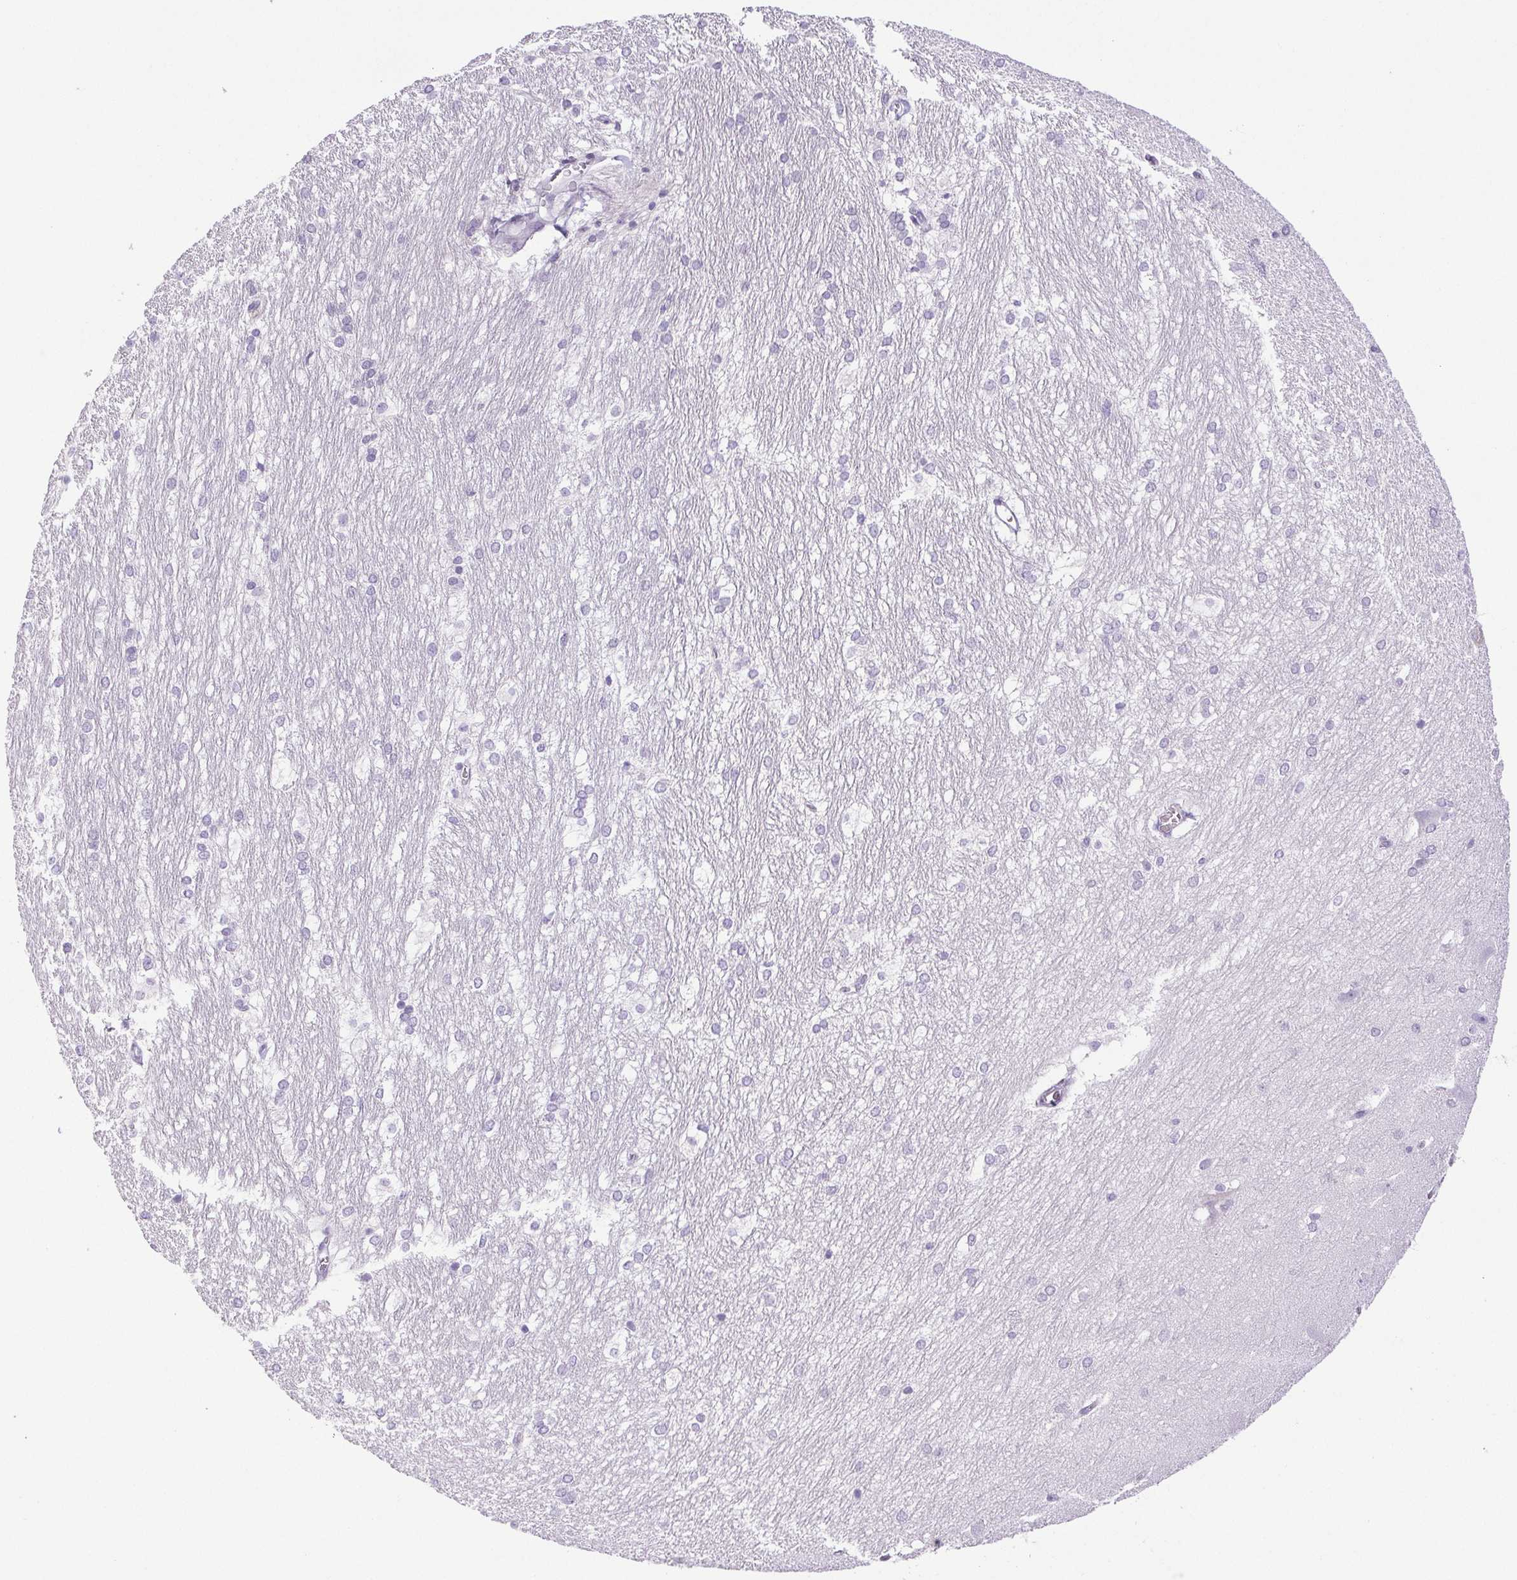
{"staining": {"intensity": "negative", "quantity": "none", "location": "none"}, "tissue": "hippocampus", "cell_type": "Glial cells", "image_type": "normal", "snomed": [{"axis": "morphology", "description": "Normal tissue, NOS"}, {"axis": "topography", "description": "Cerebral cortex"}, {"axis": "topography", "description": "Hippocampus"}], "caption": "A high-resolution histopathology image shows IHC staining of normal hippocampus, which exhibits no significant positivity in glial cells. (DAB immunohistochemistry (IHC), high magnification).", "gene": "PAPPA2", "patient": {"sex": "female", "age": 19}}